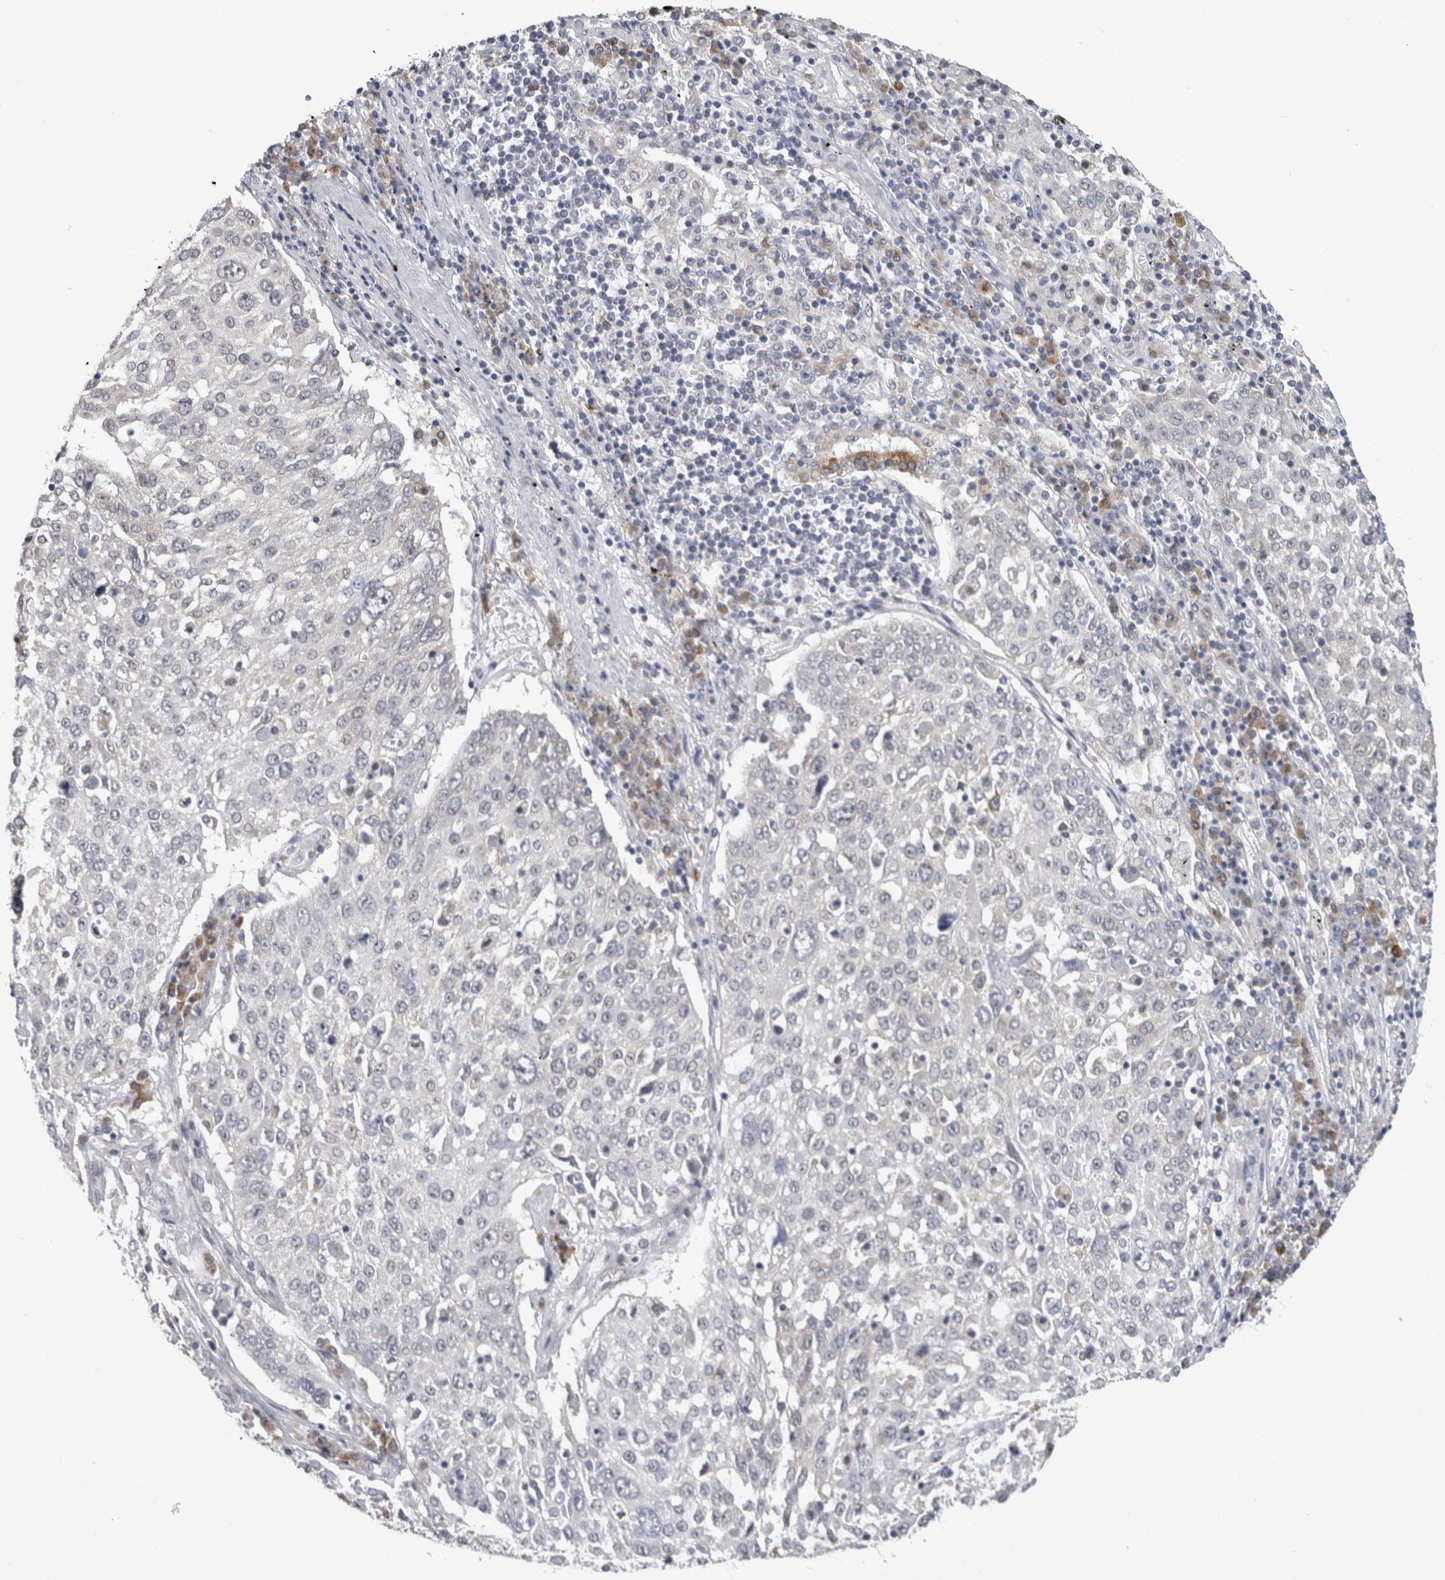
{"staining": {"intensity": "negative", "quantity": "none", "location": "none"}, "tissue": "lung cancer", "cell_type": "Tumor cells", "image_type": "cancer", "snomed": [{"axis": "morphology", "description": "Squamous cell carcinoma, NOS"}, {"axis": "topography", "description": "Lung"}], "caption": "DAB immunohistochemical staining of lung squamous cell carcinoma shows no significant staining in tumor cells.", "gene": "TMEM242", "patient": {"sex": "male", "age": 65}}